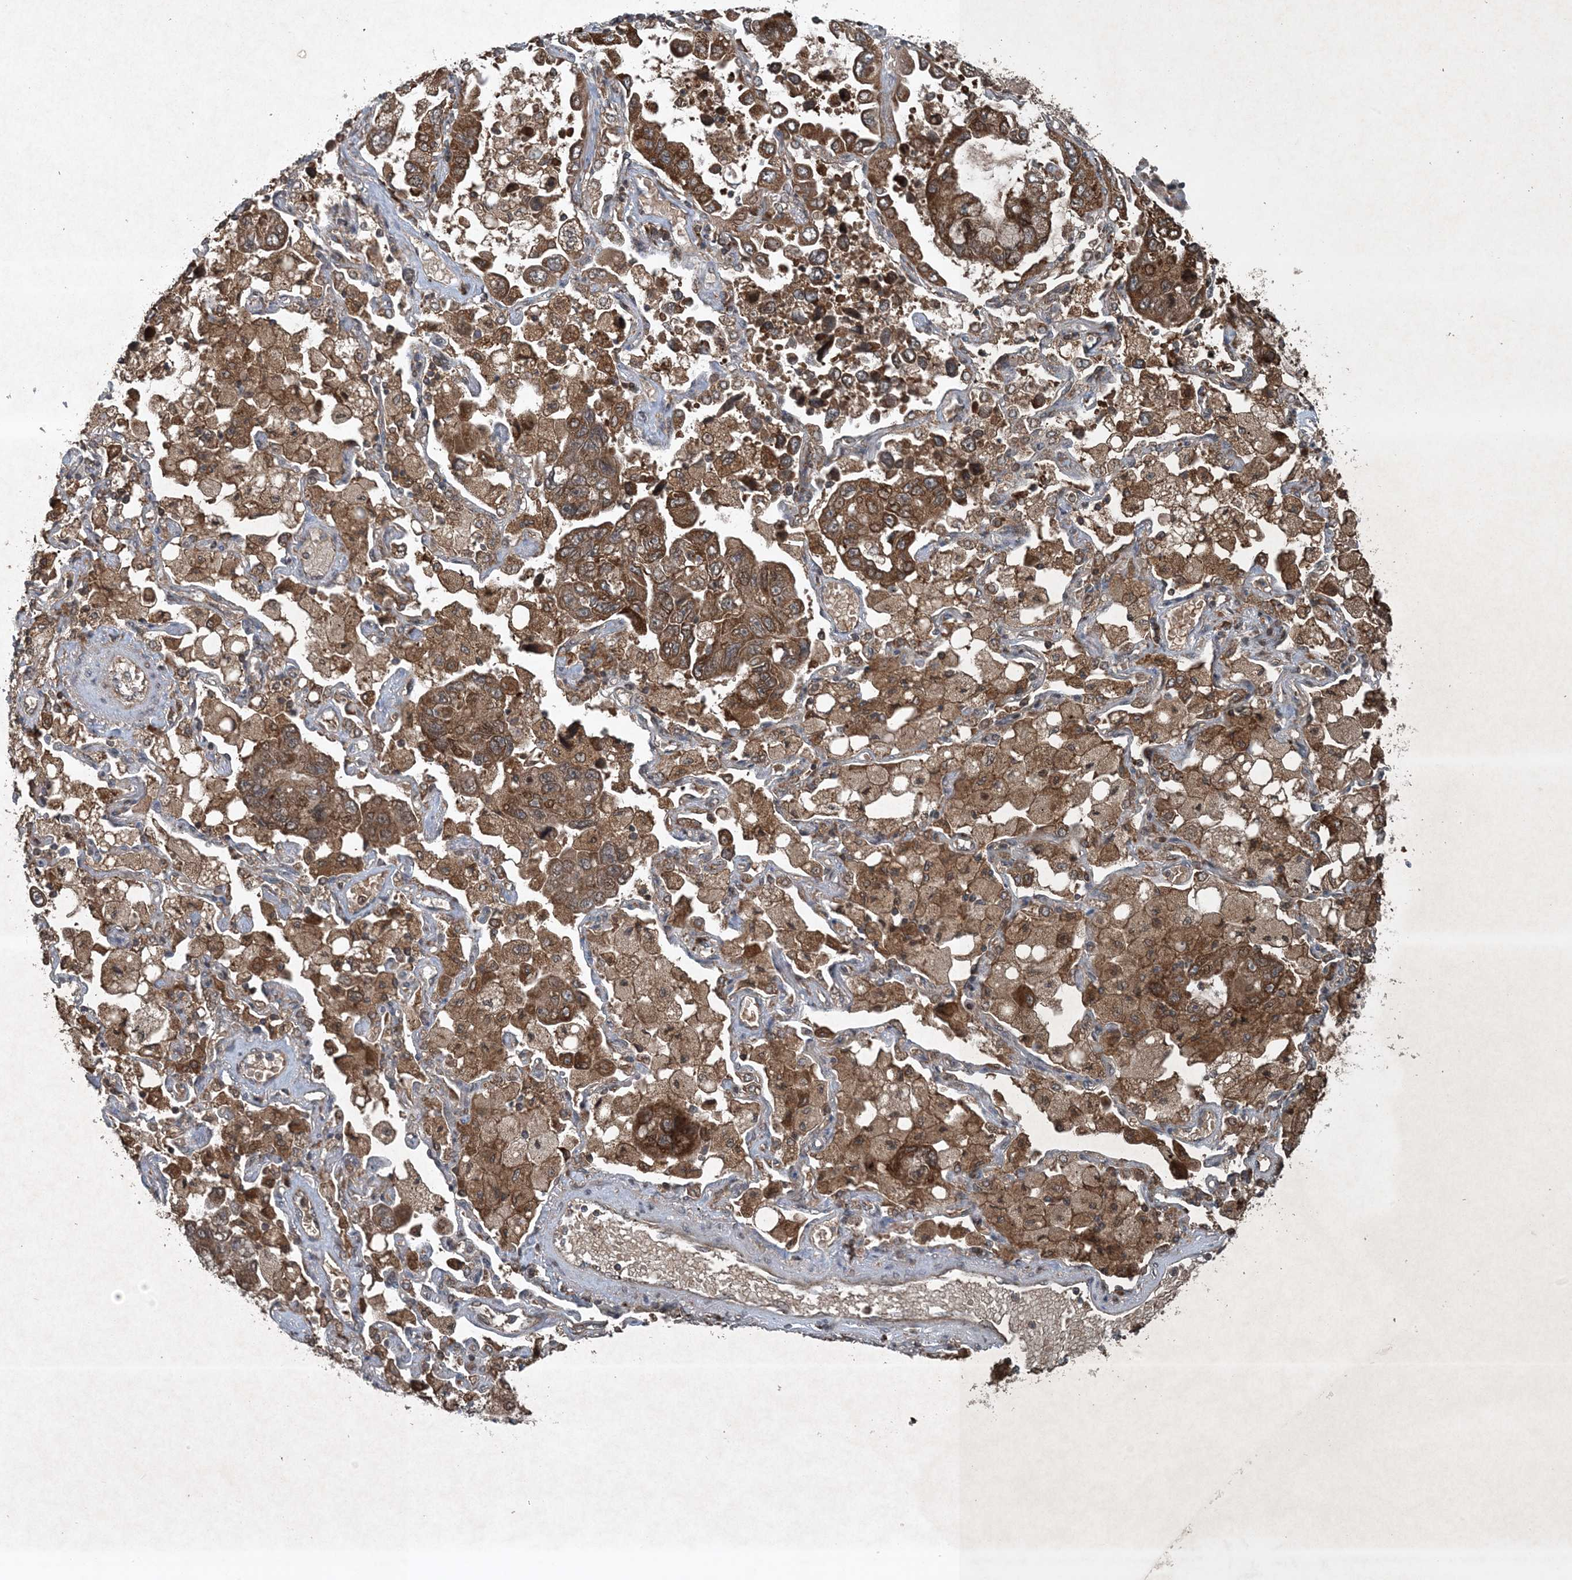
{"staining": {"intensity": "moderate", "quantity": ">75%", "location": "cytoplasmic/membranous"}, "tissue": "lung cancer", "cell_type": "Tumor cells", "image_type": "cancer", "snomed": [{"axis": "morphology", "description": "Adenocarcinoma, NOS"}, {"axis": "topography", "description": "Lung"}], "caption": "High-power microscopy captured an immunohistochemistry image of adenocarcinoma (lung), revealing moderate cytoplasmic/membranous staining in approximately >75% of tumor cells.", "gene": "GNG5", "patient": {"sex": "male", "age": 64}}